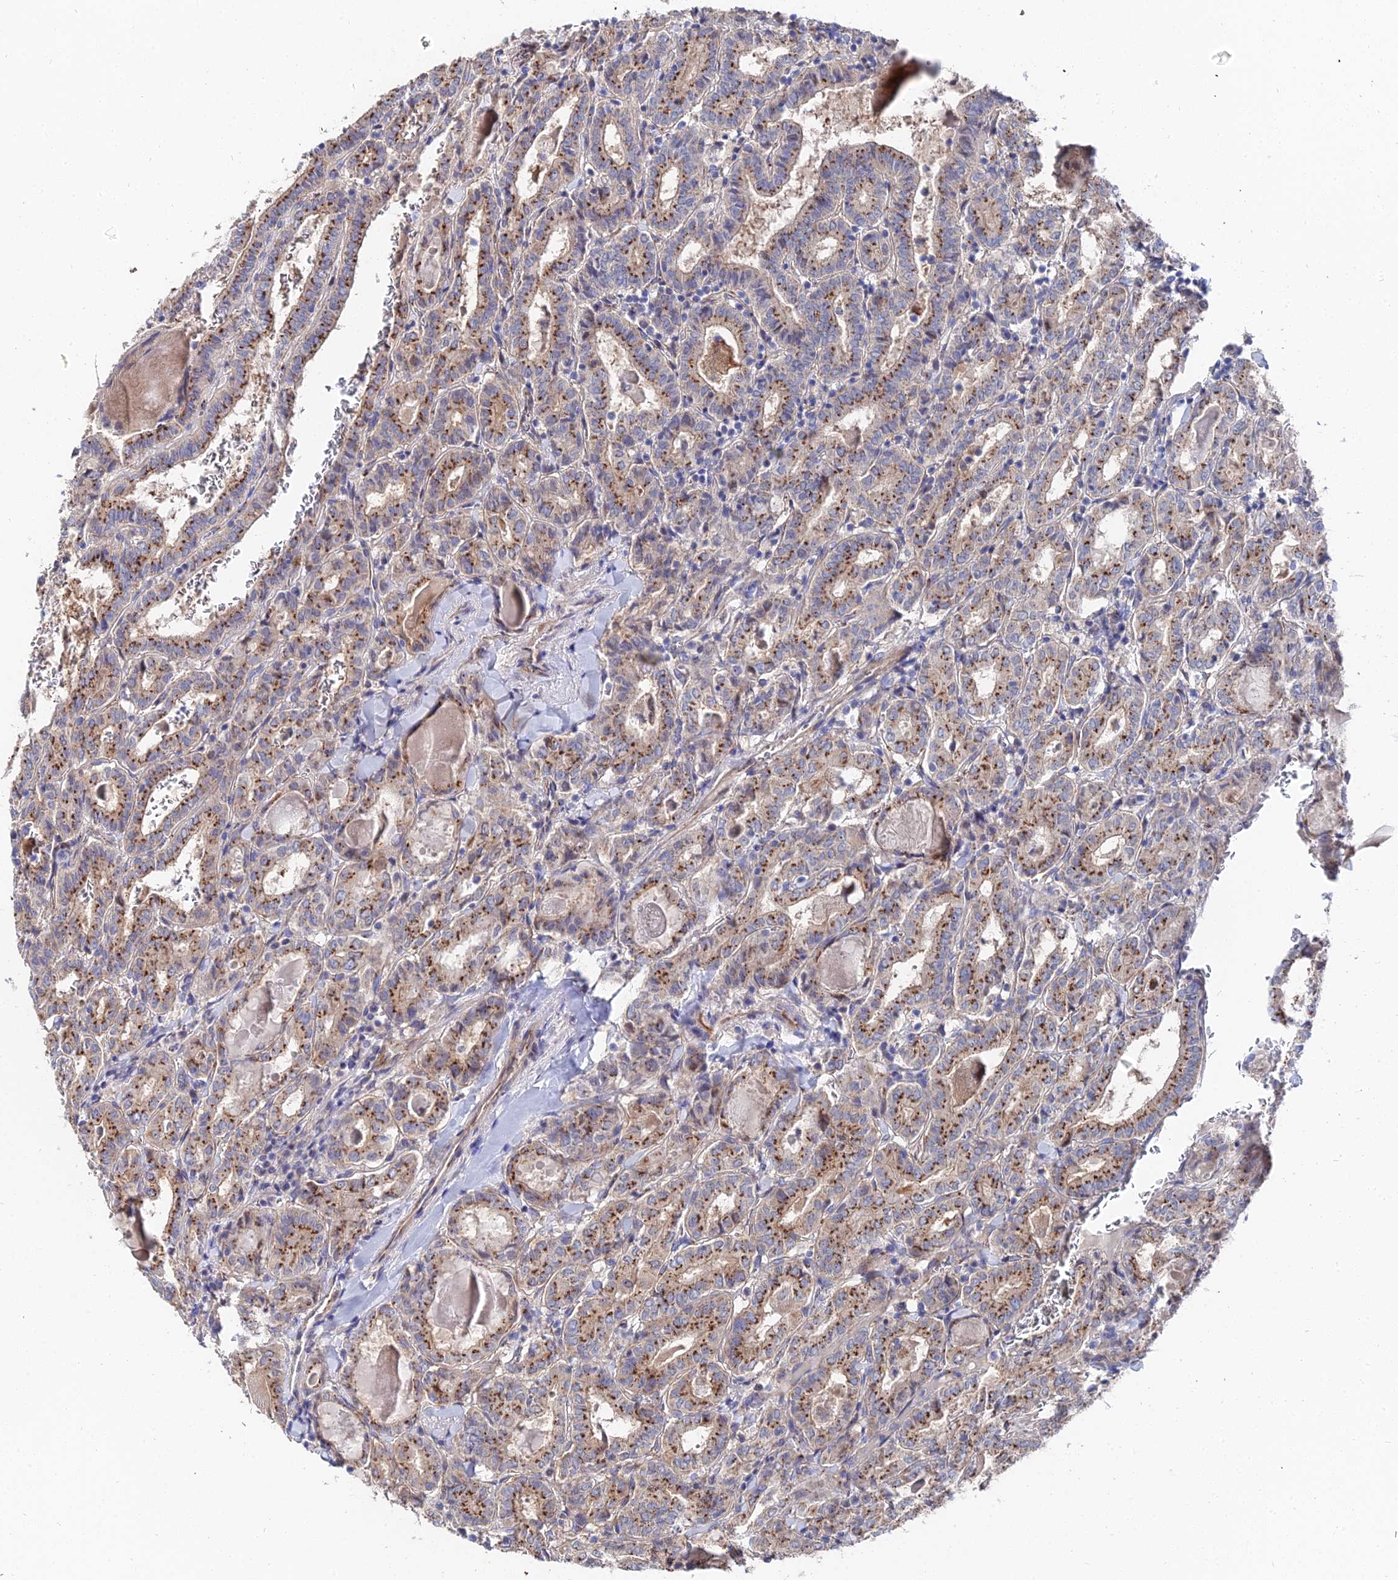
{"staining": {"intensity": "moderate", "quantity": ">75%", "location": "cytoplasmic/membranous"}, "tissue": "thyroid cancer", "cell_type": "Tumor cells", "image_type": "cancer", "snomed": [{"axis": "morphology", "description": "Papillary adenocarcinoma, NOS"}, {"axis": "topography", "description": "Thyroid gland"}], "caption": "Protein analysis of thyroid papillary adenocarcinoma tissue demonstrates moderate cytoplasmic/membranous expression in approximately >75% of tumor cells.", "gene": "BORCS8", "patient": {"sex": "female", "age": 72}}